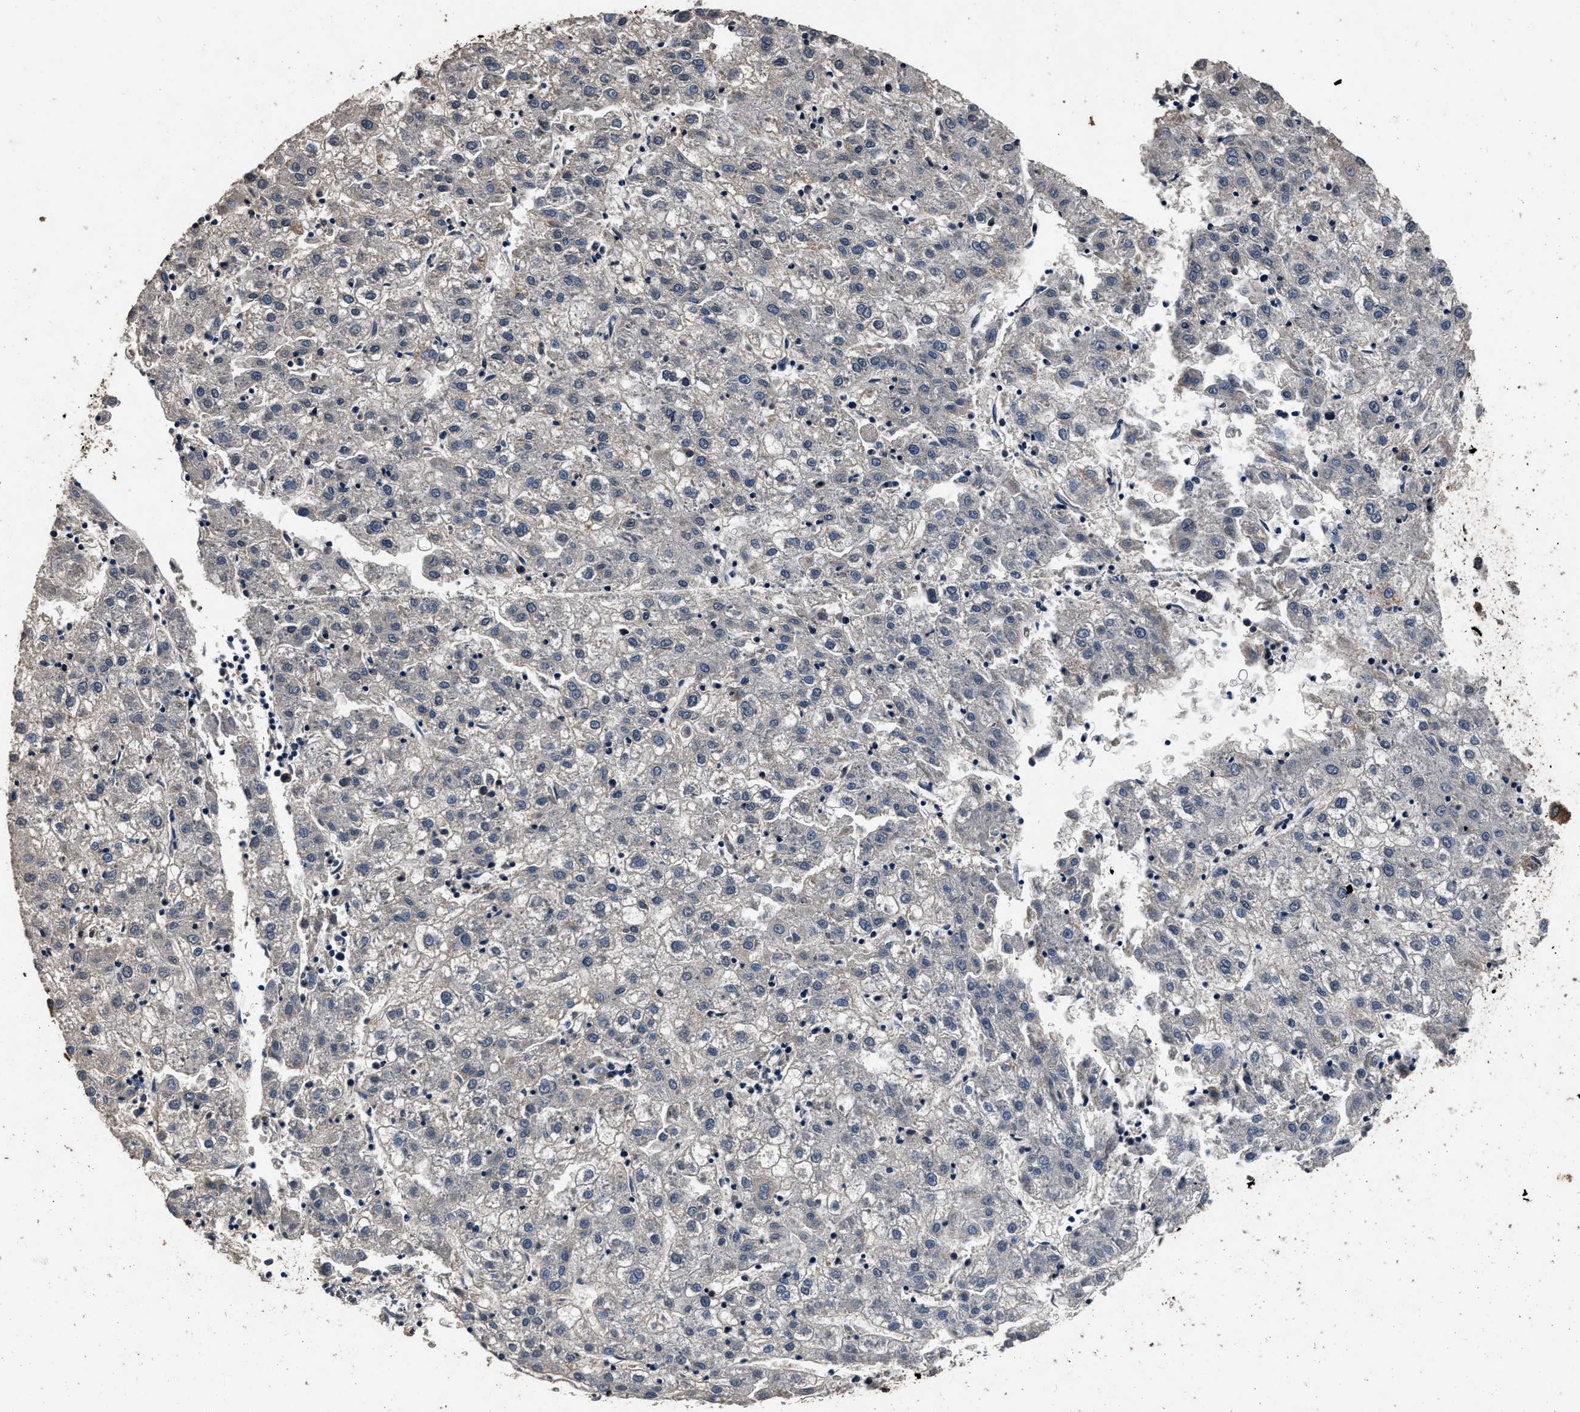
{"staining": {"intensity": "negative", "quantity": "none", "location": "none"}, "tissue": "liver cancer", "cell_type": "Tumor cells", "image_type": "cancer", "snomed": [{"axis": "morphology", "description": "Carcinoma, Hepatocellular, NOS"}, {"axis": "topography", "description": "Liver"}], "caption": "Immunohistochemical staining of liver cancer (hepatocellular carcinoma) shows no significant expression in tumor cells.", "gene": "CSTF1", "patient": {"sex": "male", "age": 72}}